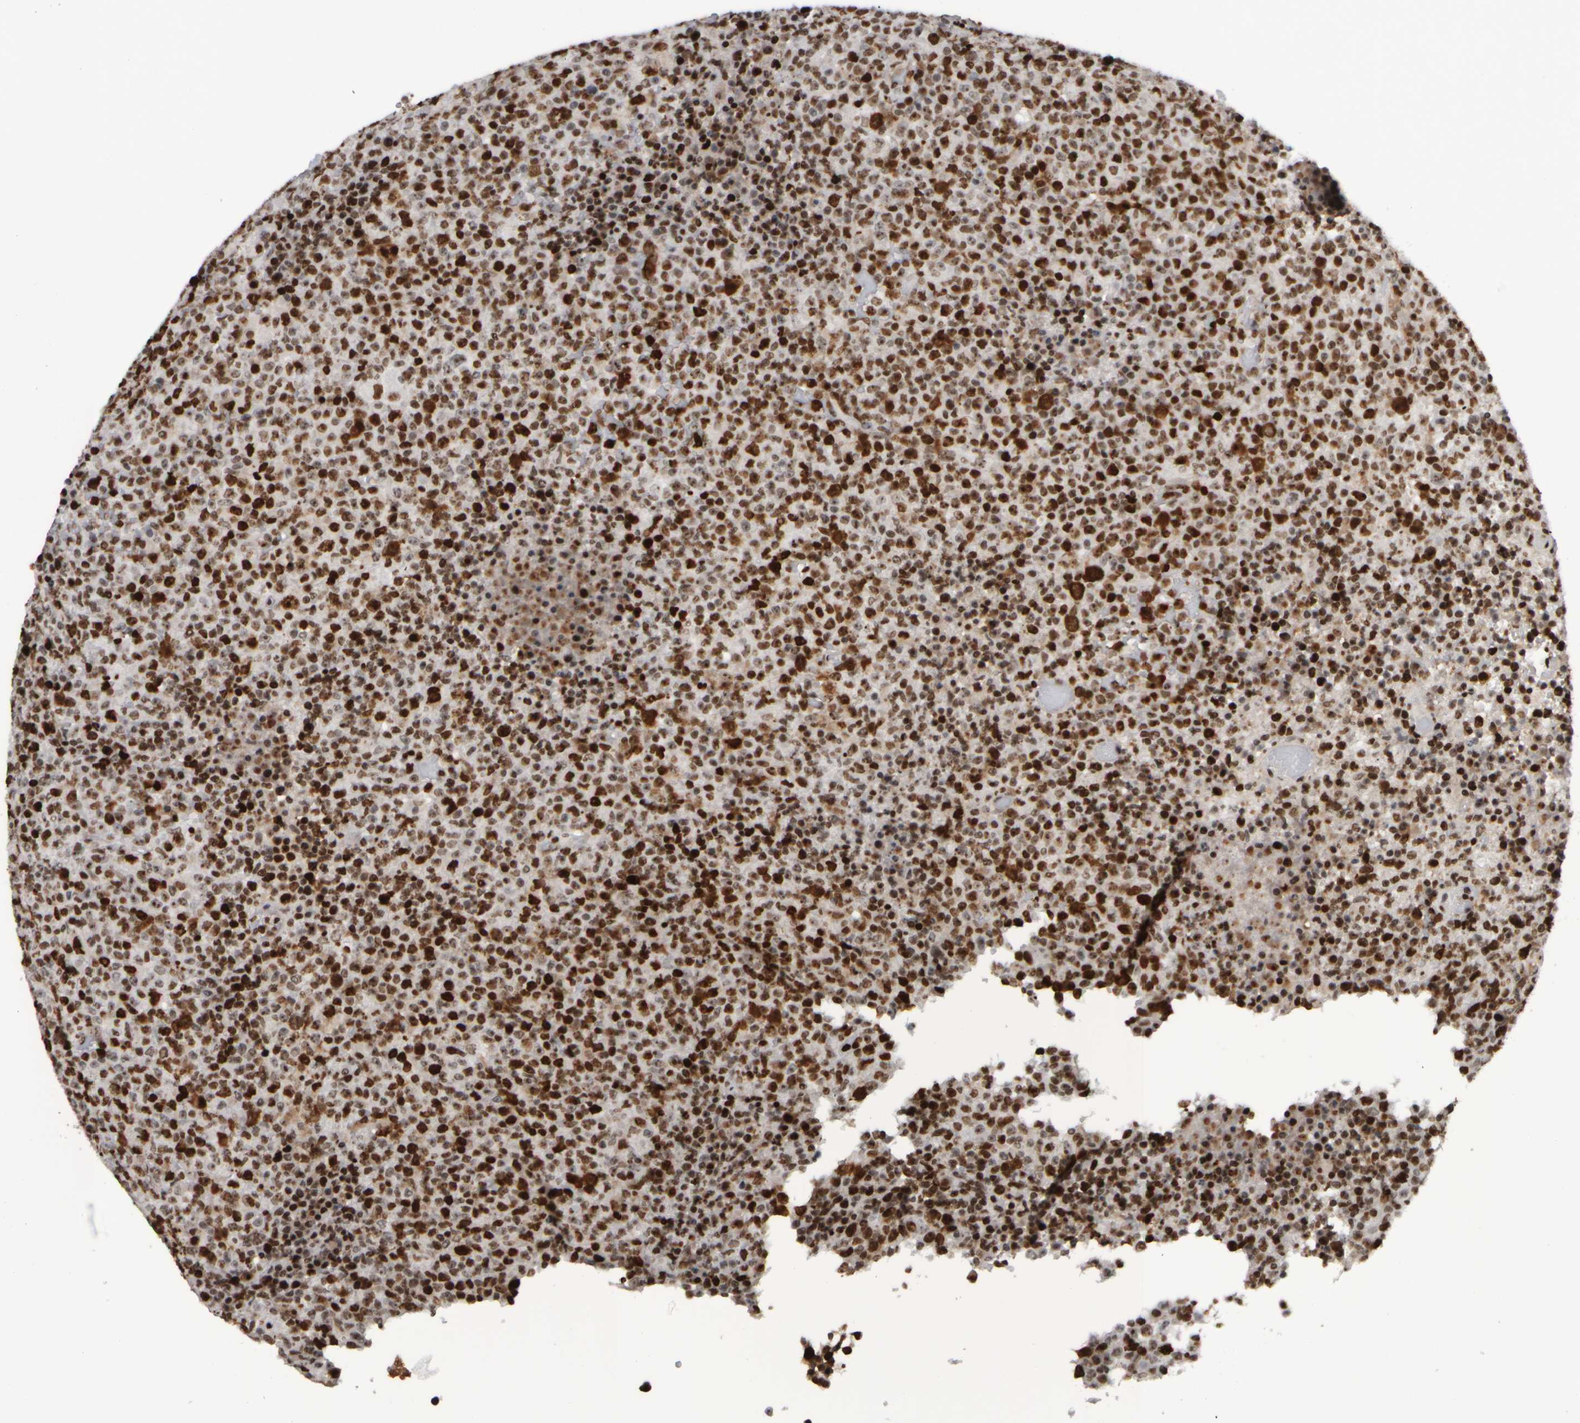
{"staining": {"intensity": "strong", "quantity": ">75%", "location": "nuclear"}, "tissue": "lymphoma", "cell_type": "Tumor cells", "image_type": "cancer", "snomed": [{"axis": "morphology", "description": "Malignant lymphoma, non-Hodgkin's type, High grade"}, {"axis": "topography", "description": "Lymph node"}], "caption": "Protein staining displays strong nuclear positivity in approximately >75% of tumor cells in high-grade malignant lymphoma, non-Hodgkin's type.", "gene": "TOP2B", "patient": {"sex": "male", "age": 13}}